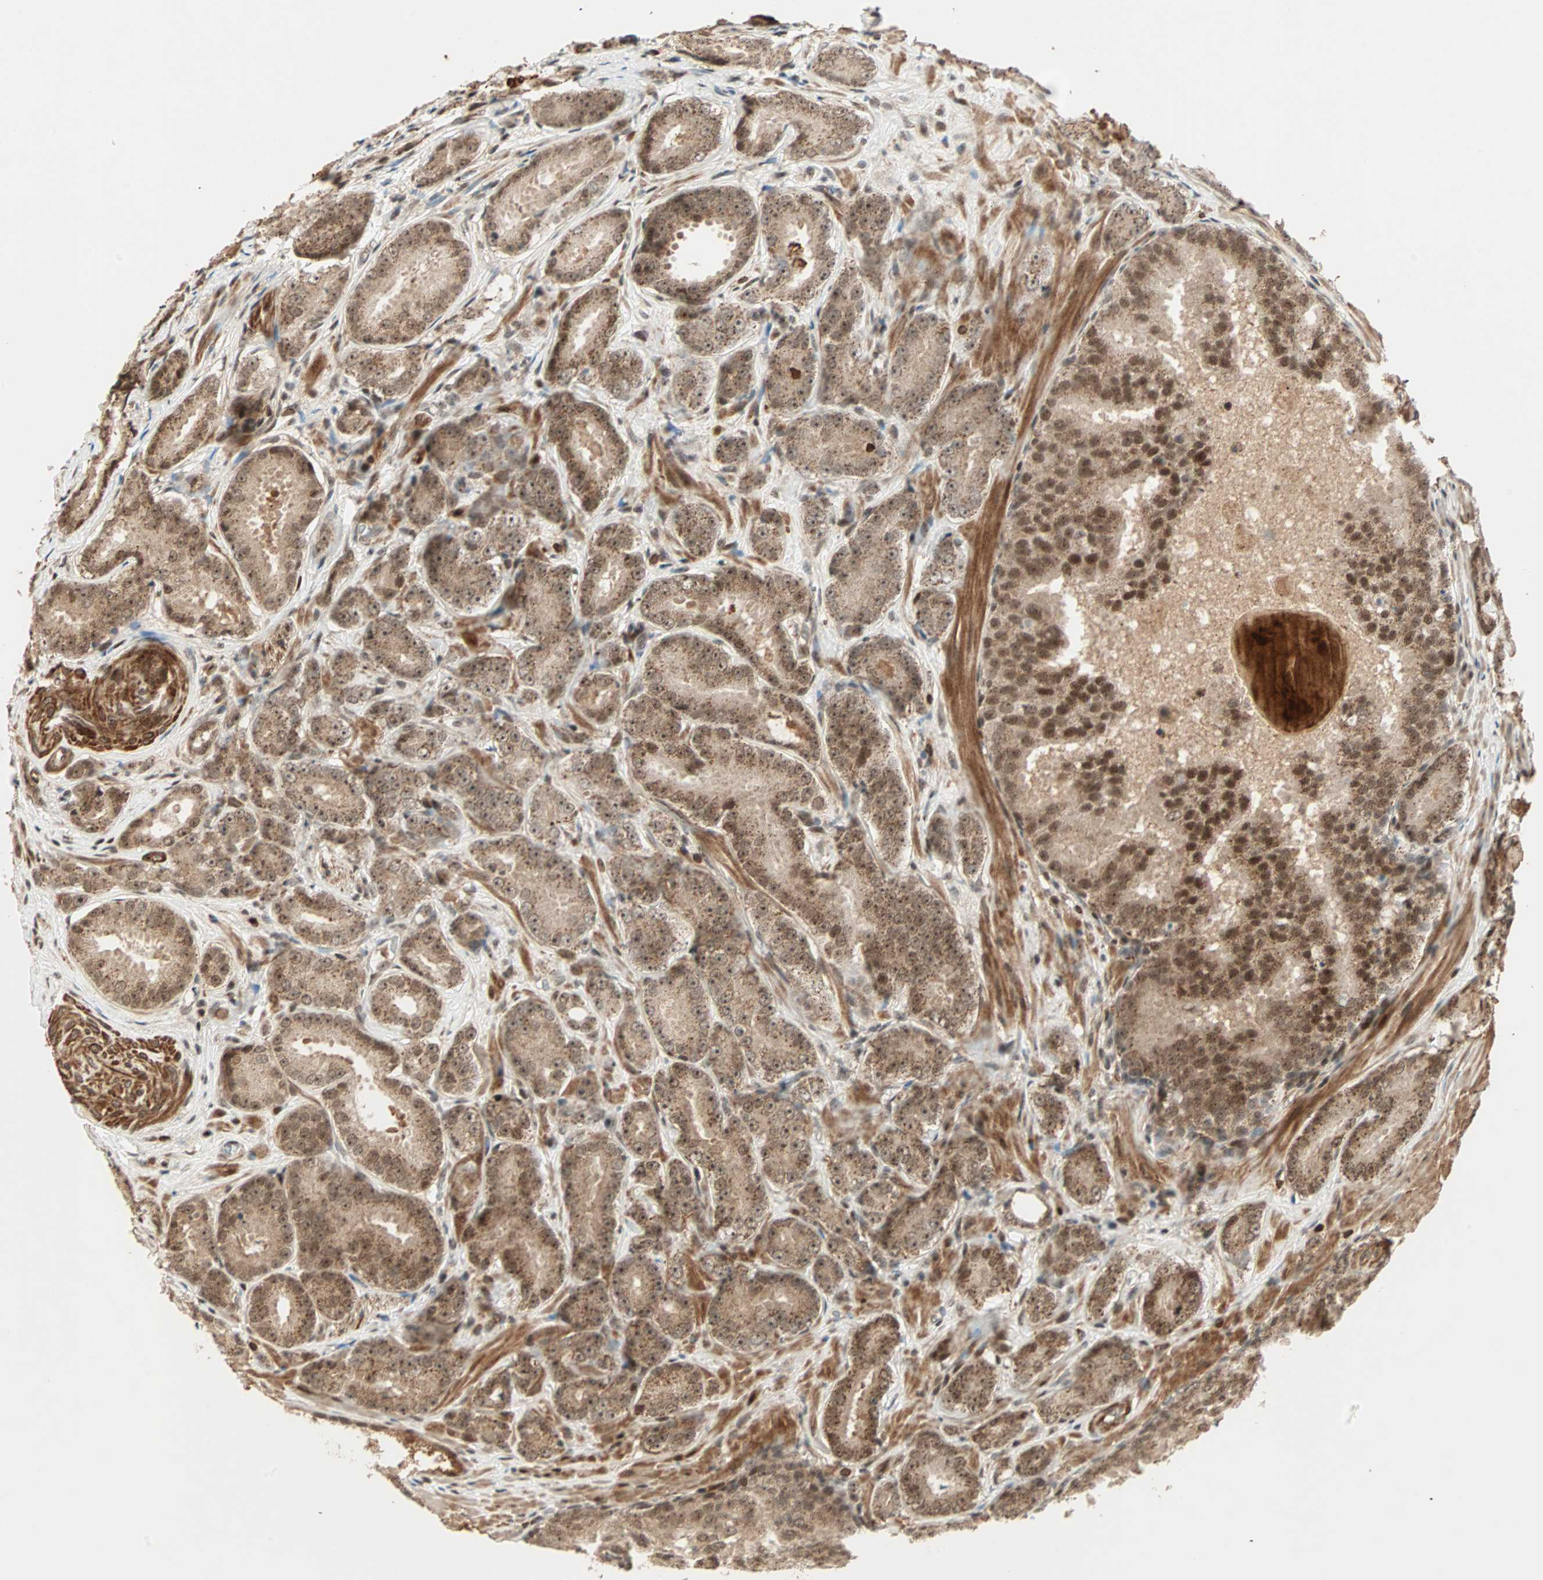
{"staining": {"intensity": "strong", "quantity": ">75%", "location": "cytoplasmic/membranous,nuclear"}, "tissue": "prostate cancer", "cell_type": "Tumor cells", "image_type": "cancer", "snomed": [{"axis": "morphology", "description": "Adenocarcinoma, High grade"}, {"axis": "topography", "description": "Prostate"}], "caption": "Protein expression analysis of adenocarcinoma (high-grade) (prostate) exhibits strong cytoplasmic/membranous and nuclear expression in about >75% of tumor cells.", "gene": "ZBED9", "patient": {"sex": "male", "age": 64}}